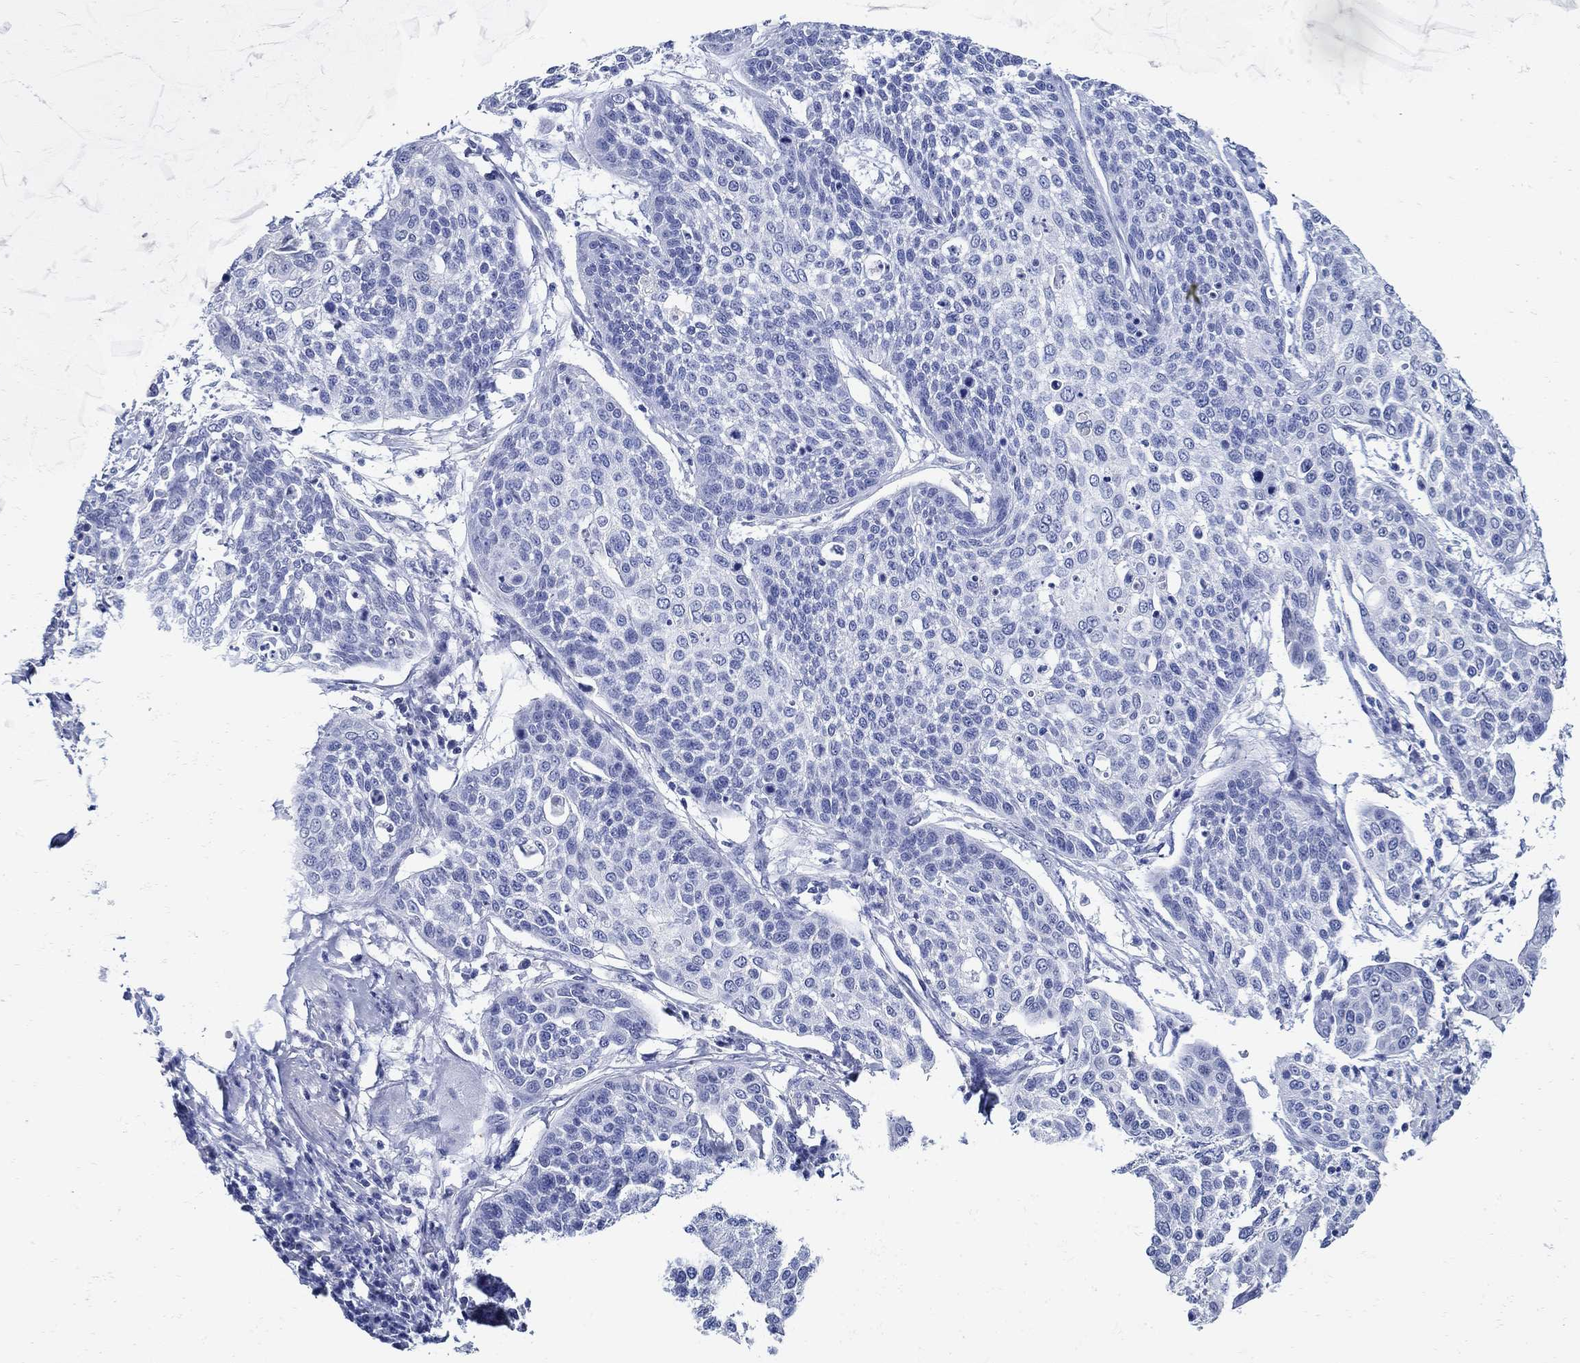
{"staining": {"intensity": "negative", "quantity": "none", "location": "none"}, "tissue": "cervical cancer", "cell_type": "Tumor cells", "image_type": "cancer", "snomed": [{"axis": "morphology", "description": "Squamous cell carcinoma, NOS"}, {"axis": "topography", "description": "Cervix"}], "caption": "The photomicrograph exhibits no staining of tumor cells in cervical cancer (squamous cell carcinoma).", "gene": "NOS1", "patient": {"sex": "female", "age": 34}}